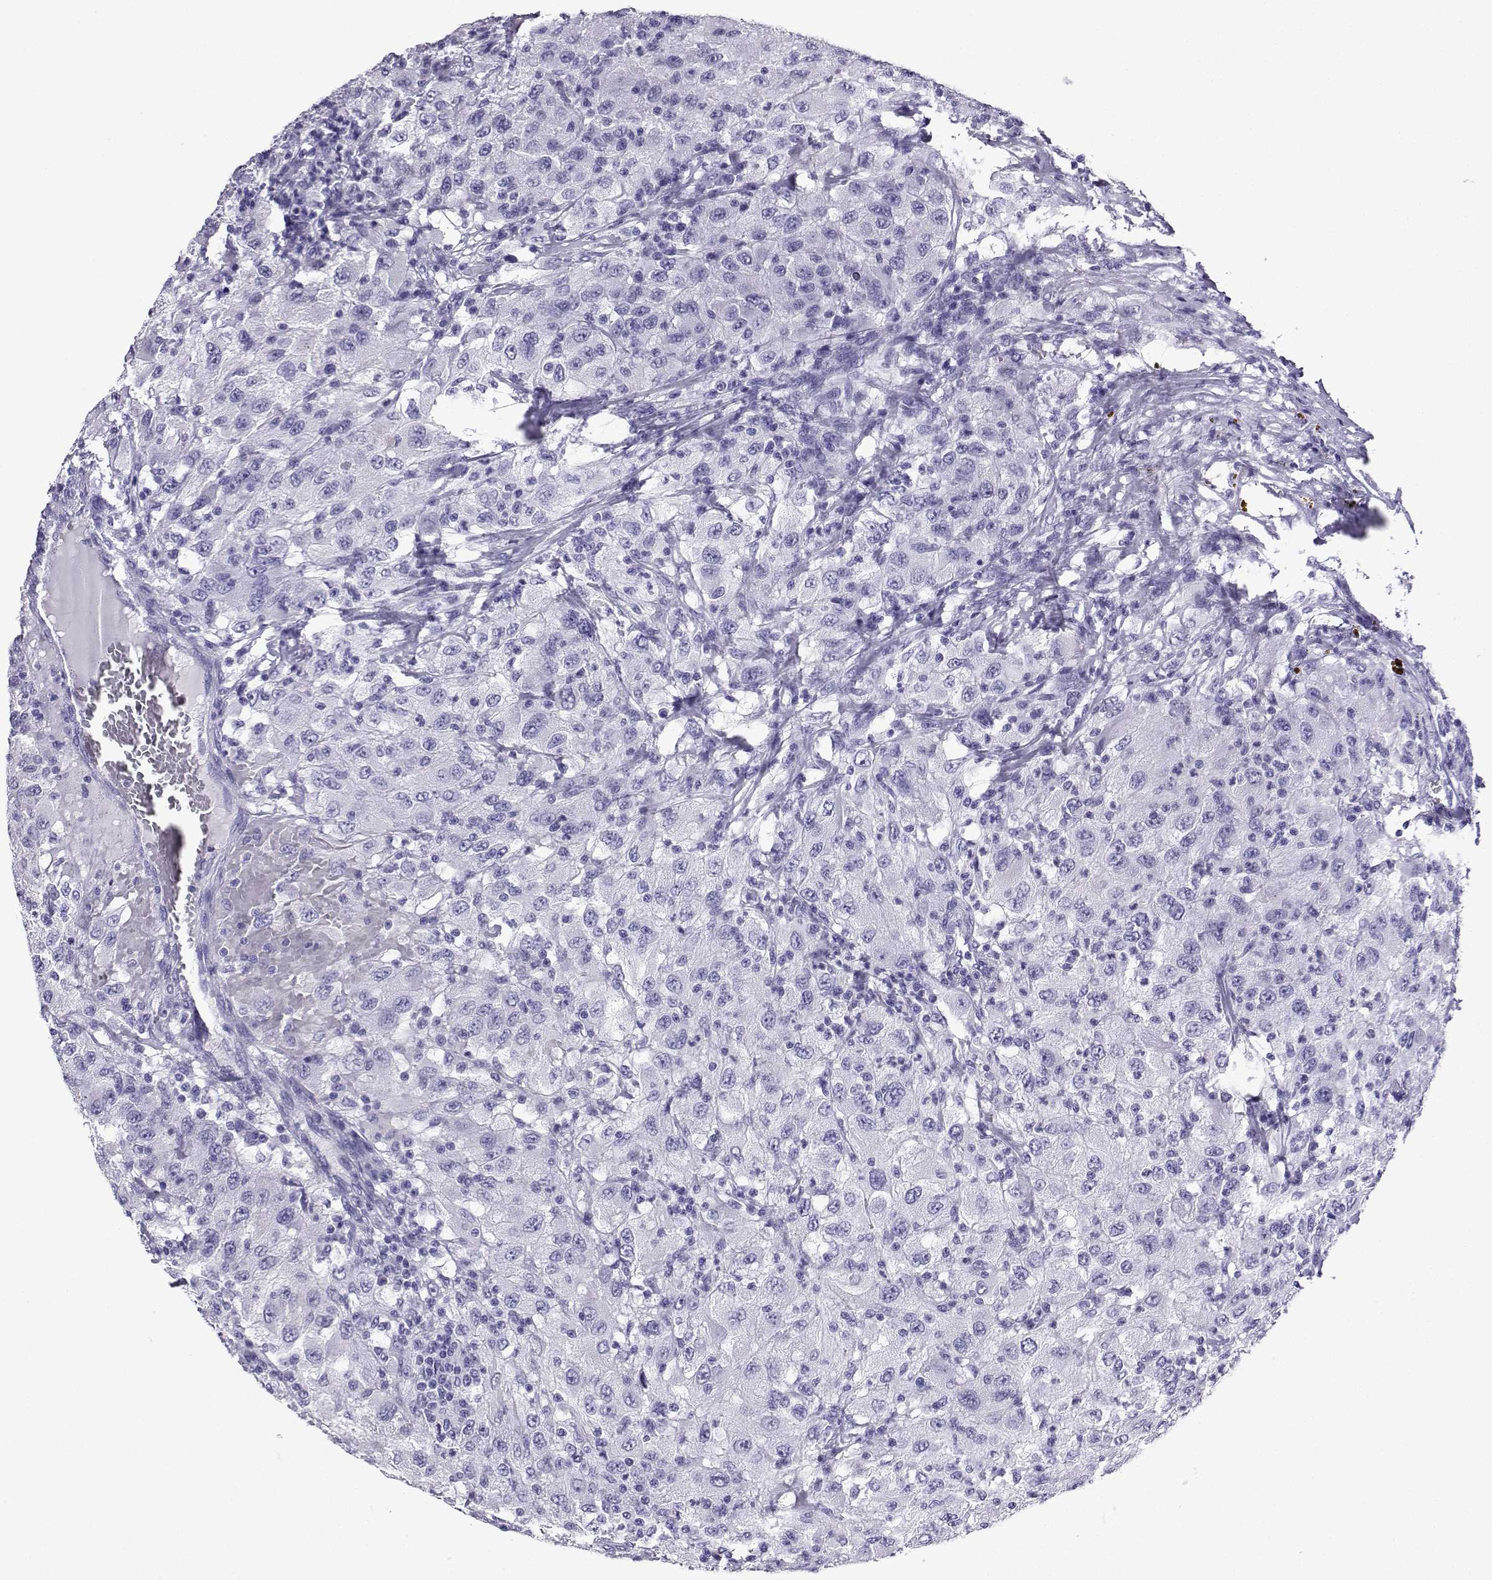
{"staining": {"intensity": "negative", "quantity": "none", "location": "none"}, "tissue": "renal cancer", "cell_type": "Tumor cells", "image_type": "cancer", "snomed": [{"axis": "morphology", "description": "Adenocarcinoma, NOS"}, {"axis": "topography", "description": "Kidney"}], "caption": "This is an immunohistochemistry histopathology image of human adenocarcinoma (renal). There is no positivity in tumor cells.", "gene": "CD109", "patient": {"sex": "female", "age": 67}}